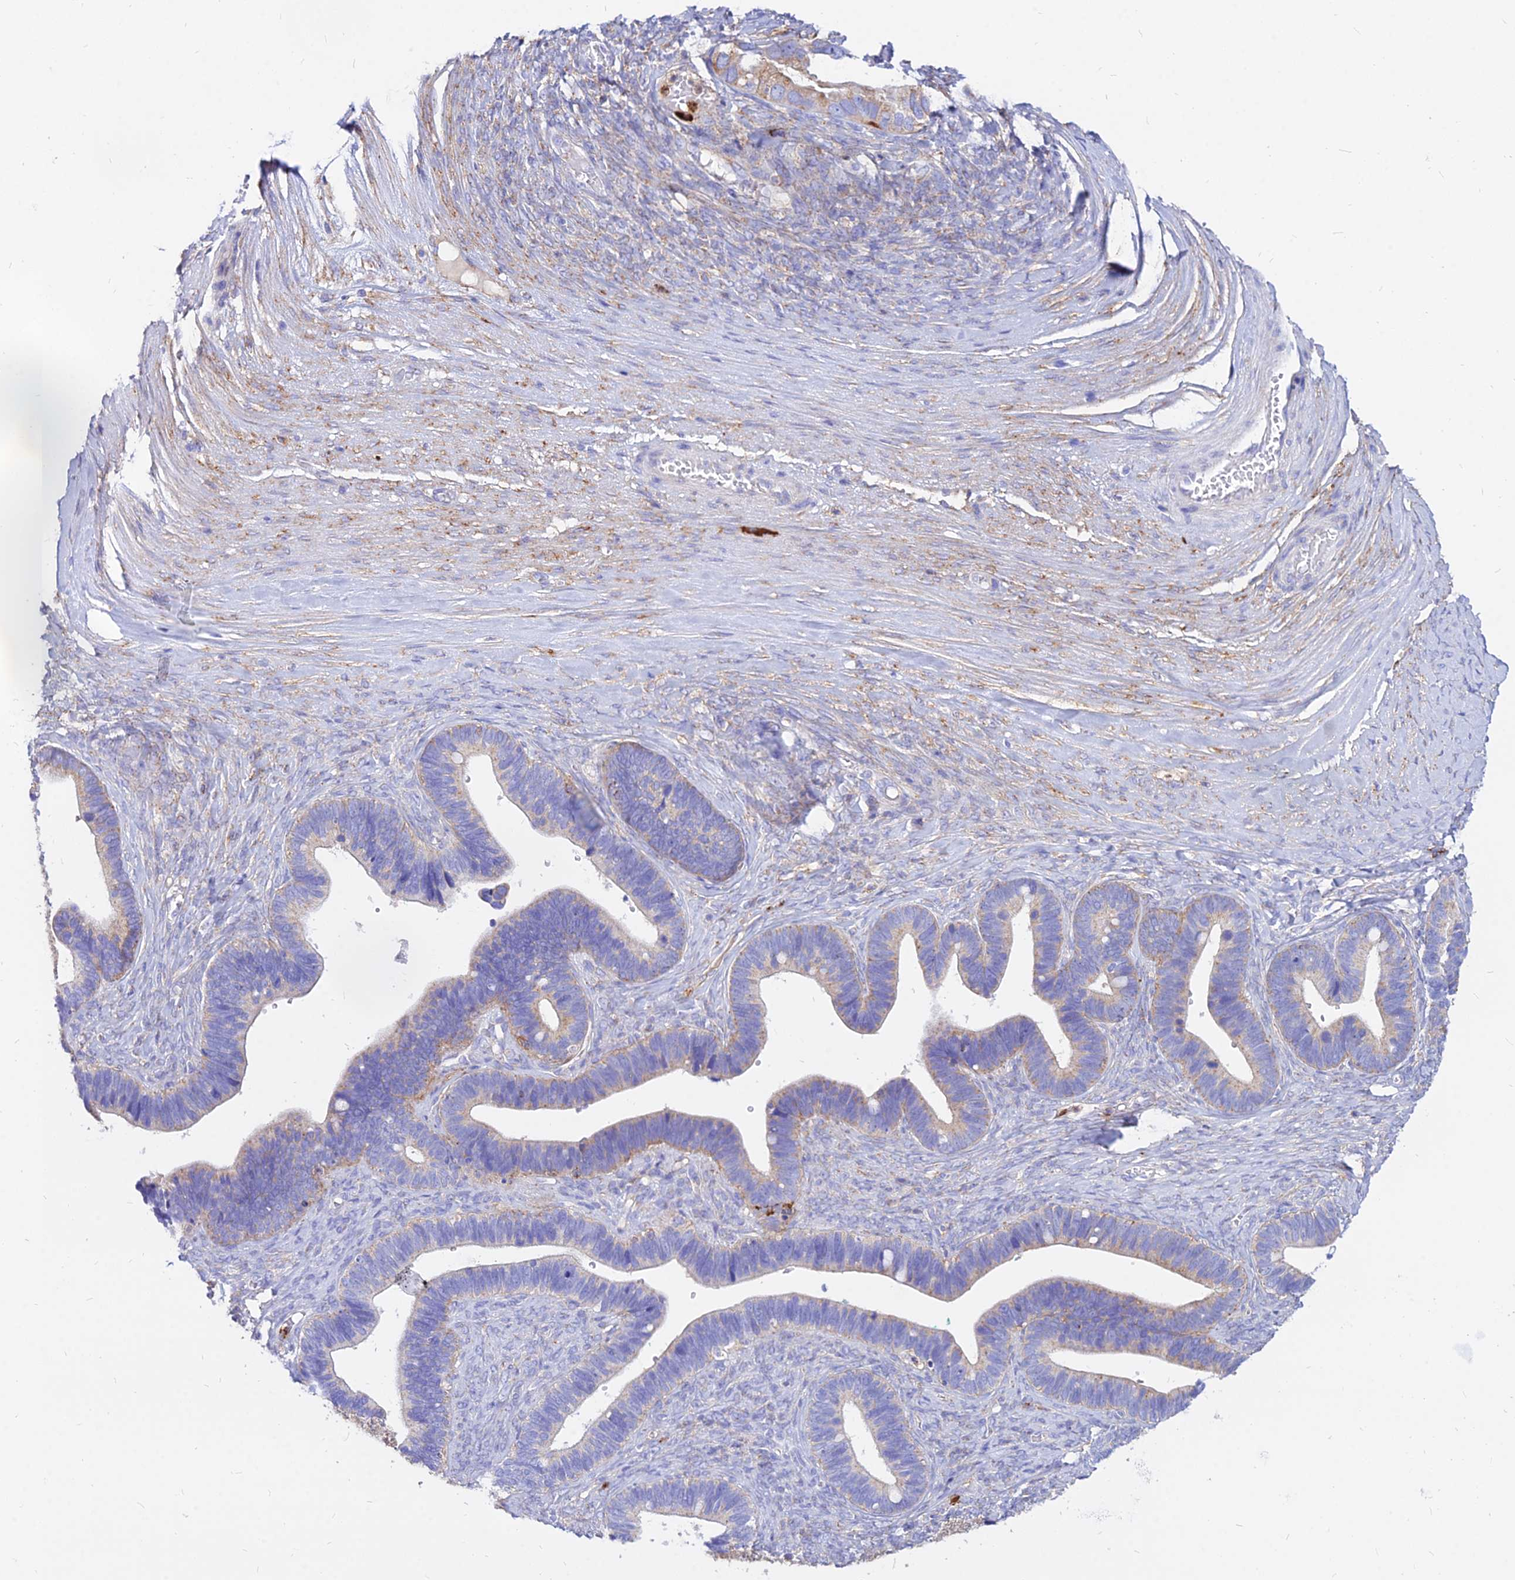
{"staining": {"intensity": "moderate", "quantity": "25%-75%", "location": "cytoplasmic/membranous"}, "tissue": "ovarian cancer", "cell_type": "Tumor cells", "image_type": "cancer", "snomed": [{"axis": "morphology", "description": "Cystadenocarcinoma, serous, NOS"}, {"axis": "topography", "description": "Ovary"}], "caption": "A brown stain highlights moderate cytoplasmic/membranous expression of a protein in ovarian cancer tumor cells.", "gene": "AGTRAP", "patient": {"sex": "female", "age": 56}}